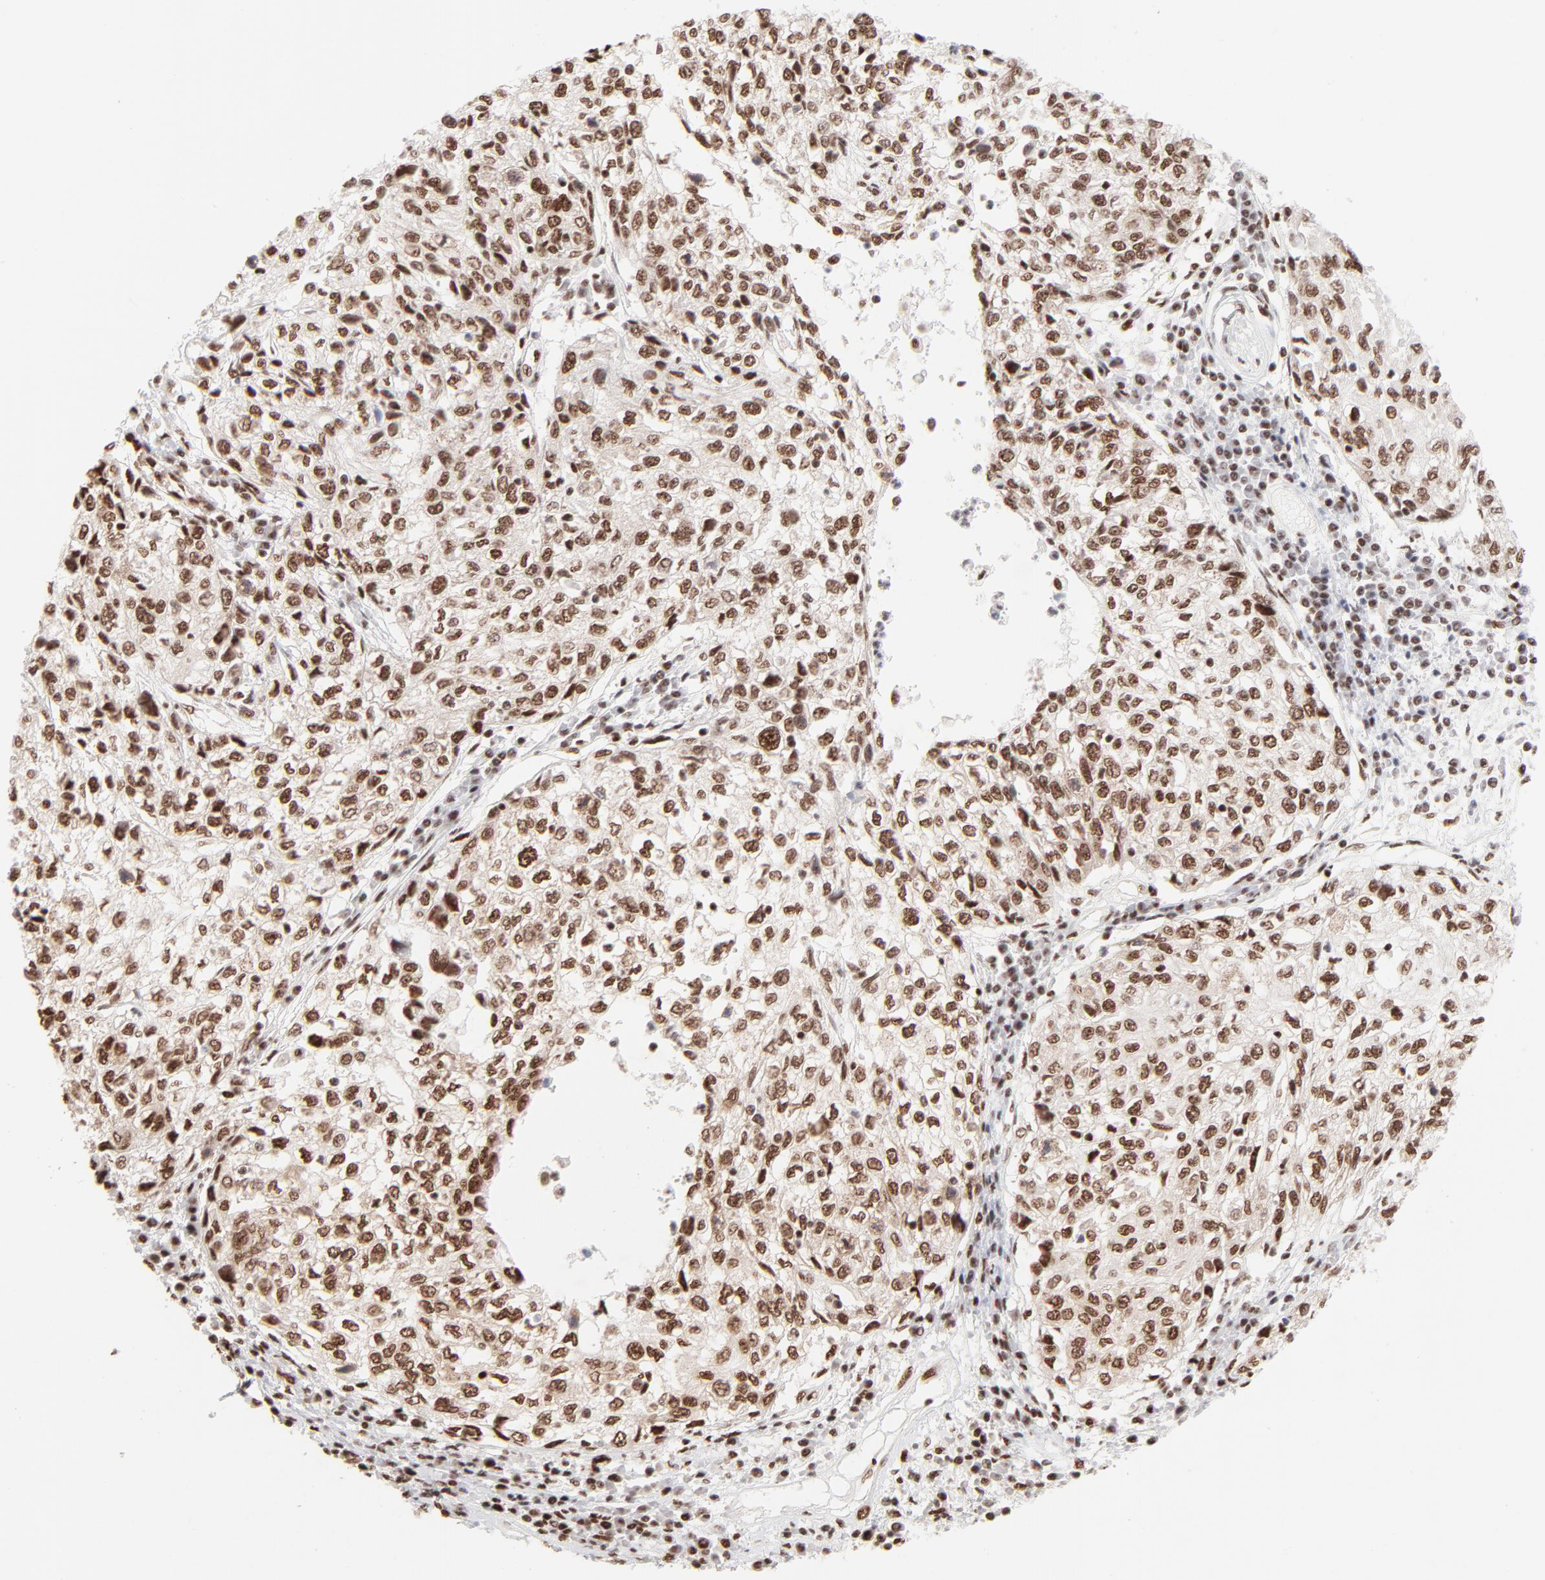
{"staining": {"intensity": "moderate", "quantity": ">75%", "location": "nuclear"}, "tissue": "cervical cancer", "cell_type": "Tumor cells", "image_type": "cancer", "snomed": [{"axis": "morphology", "description": "Squamous cell carcinoma, NOS"}, {"axis": "topography", "description": "Cervix"}], "caption": "An immunohistochemistry histopathology image of tumor tissue is shown. Protein staining in brown highlights moderate nuclear positivity in cervical squamous cell carcinoma within tumor cells. (Stains: DAB (3,3'-diaminobenzidine) in brown, nuclei in blue, Microscopy: brightfield microscopy at high magnification).", "gene": "TARDBP", "patient": {"sex": "female", "age": 57}}